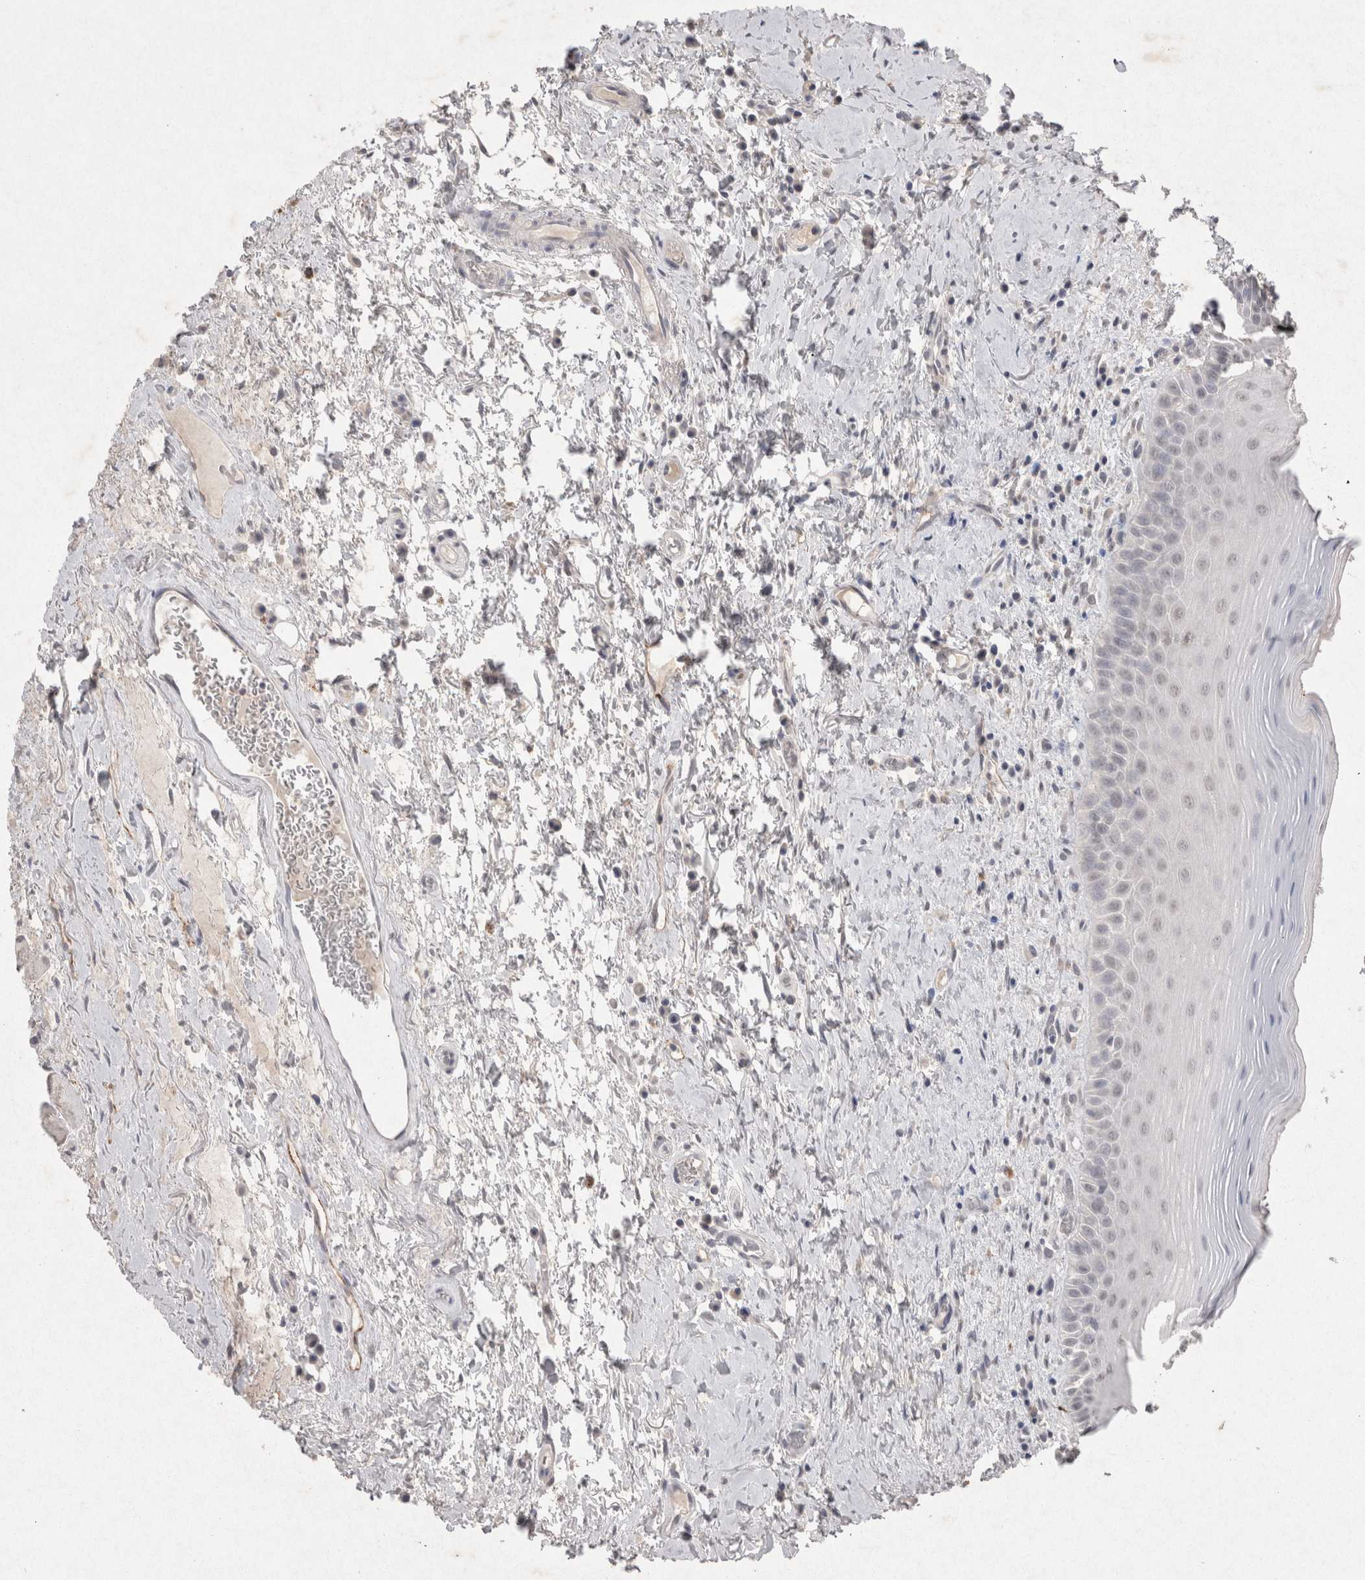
{"staining": {"intensity": "negative", "quantity": "none", "location": "none"}, "tissue": "oral mucosa", "cell_type": "Squamous epithelial cells", "image_type": "normal", "snomed": [{"axis": "morphology", "description": "Normal tissue, NOS"}, {"axis": "topography", "description": "Oral tissue"}], "caption": "An image of oral mucosa stained for a protein displays no brown staining in squamous epithelial cells. (DAB IHC with hematoxylin counter stain).", "gene": "LYVE1", "patient": {"sex": "male", "age": 82}}